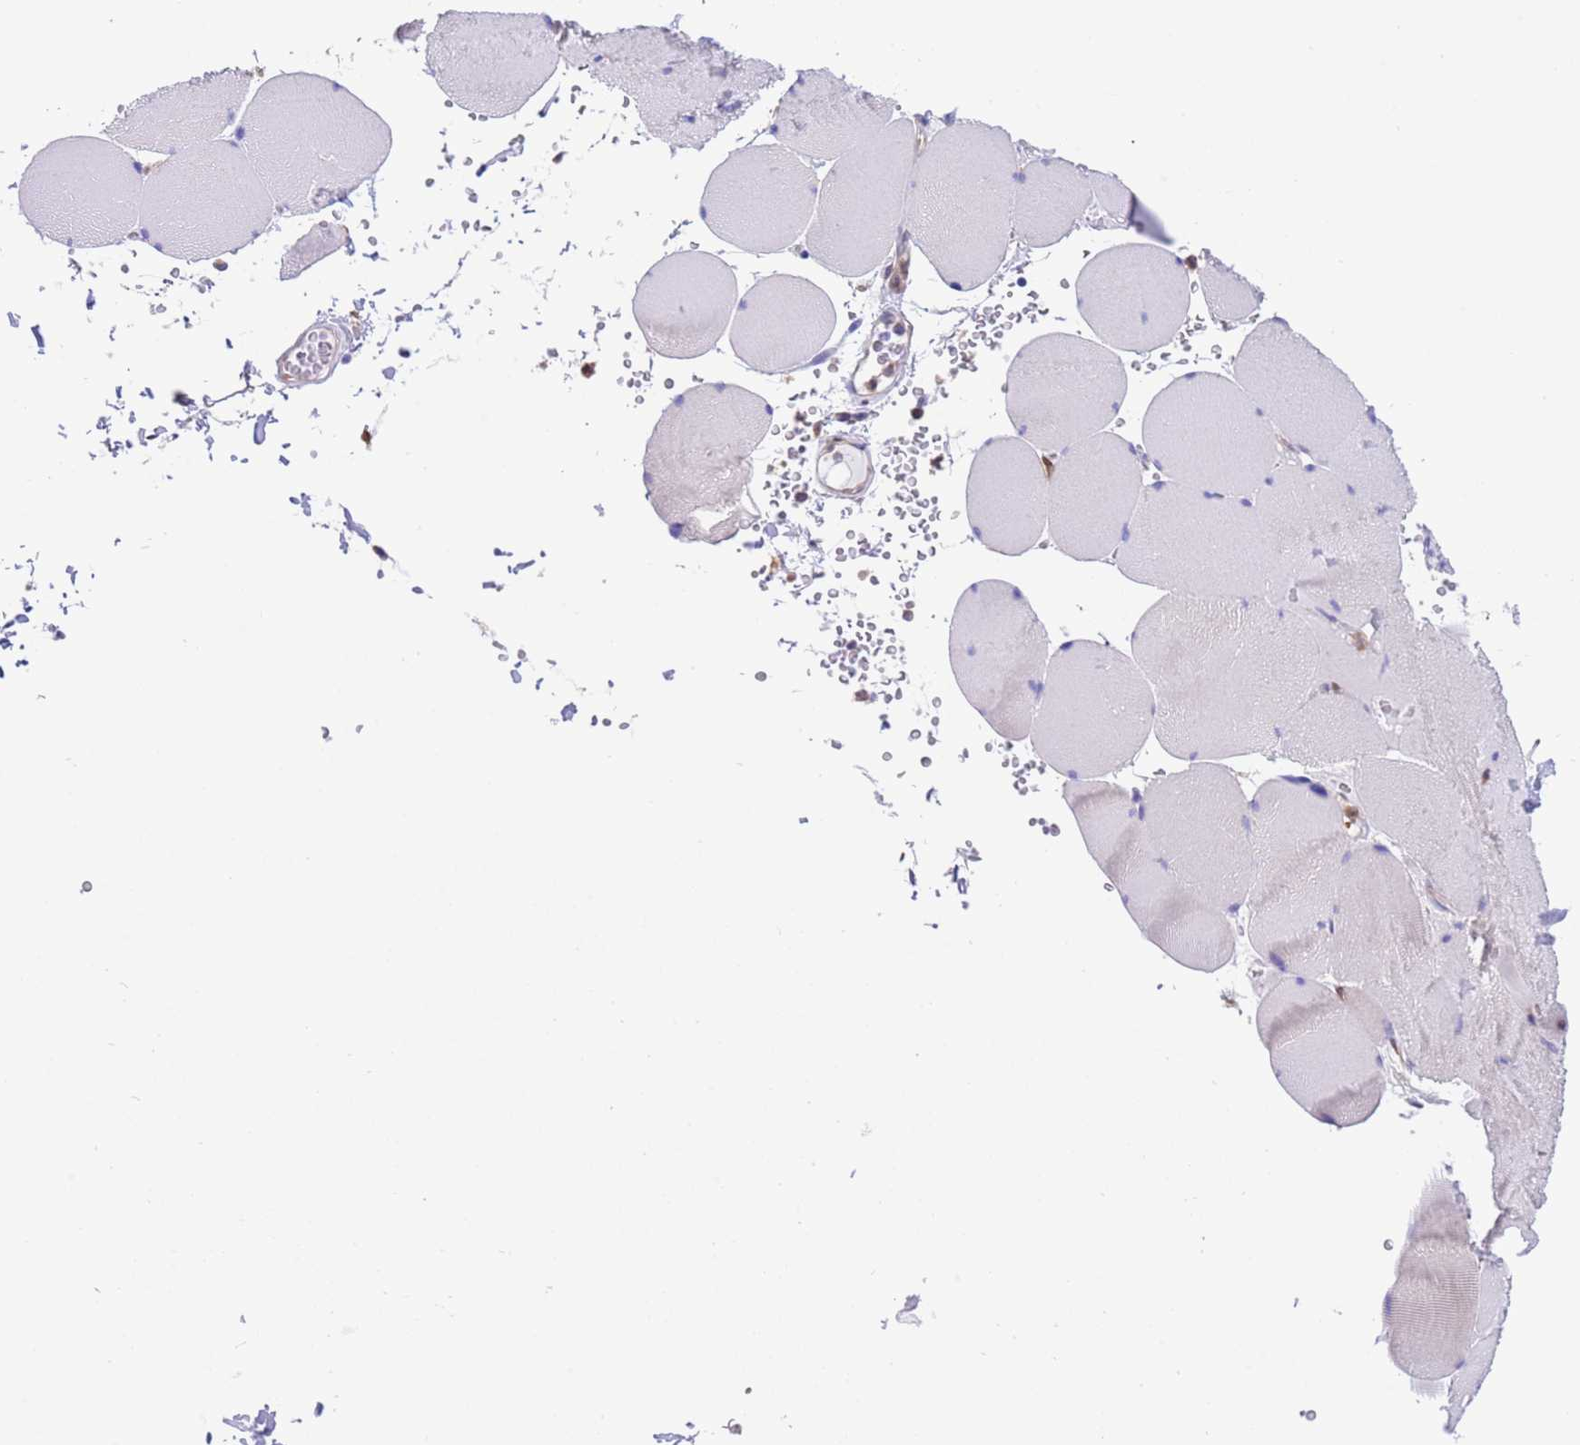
{"staining": {"intensity": "negative", "quantity": "none", "location": "none"}, "tissue": "skeletal muscle", "cell_type": "Myocytes", "image_type": "normal", "snomed": [{"axis": "morphology", "description": "Normal tissue, NOS"}, {"axis": "topography", "description": "Skeletal muscle"}, {"axis": "topography", "description": "Head-Neck"}], "caption": "The image exhibits no staining of myocytes in unremarkable skeletal muscle. (DAB (3,3'-diaminobenzidine) immunohistochemistry (IHC) with hematoxylin counter stain).", "gene": "C6orf47", "patient": {"sex": "male", "age": 66}}